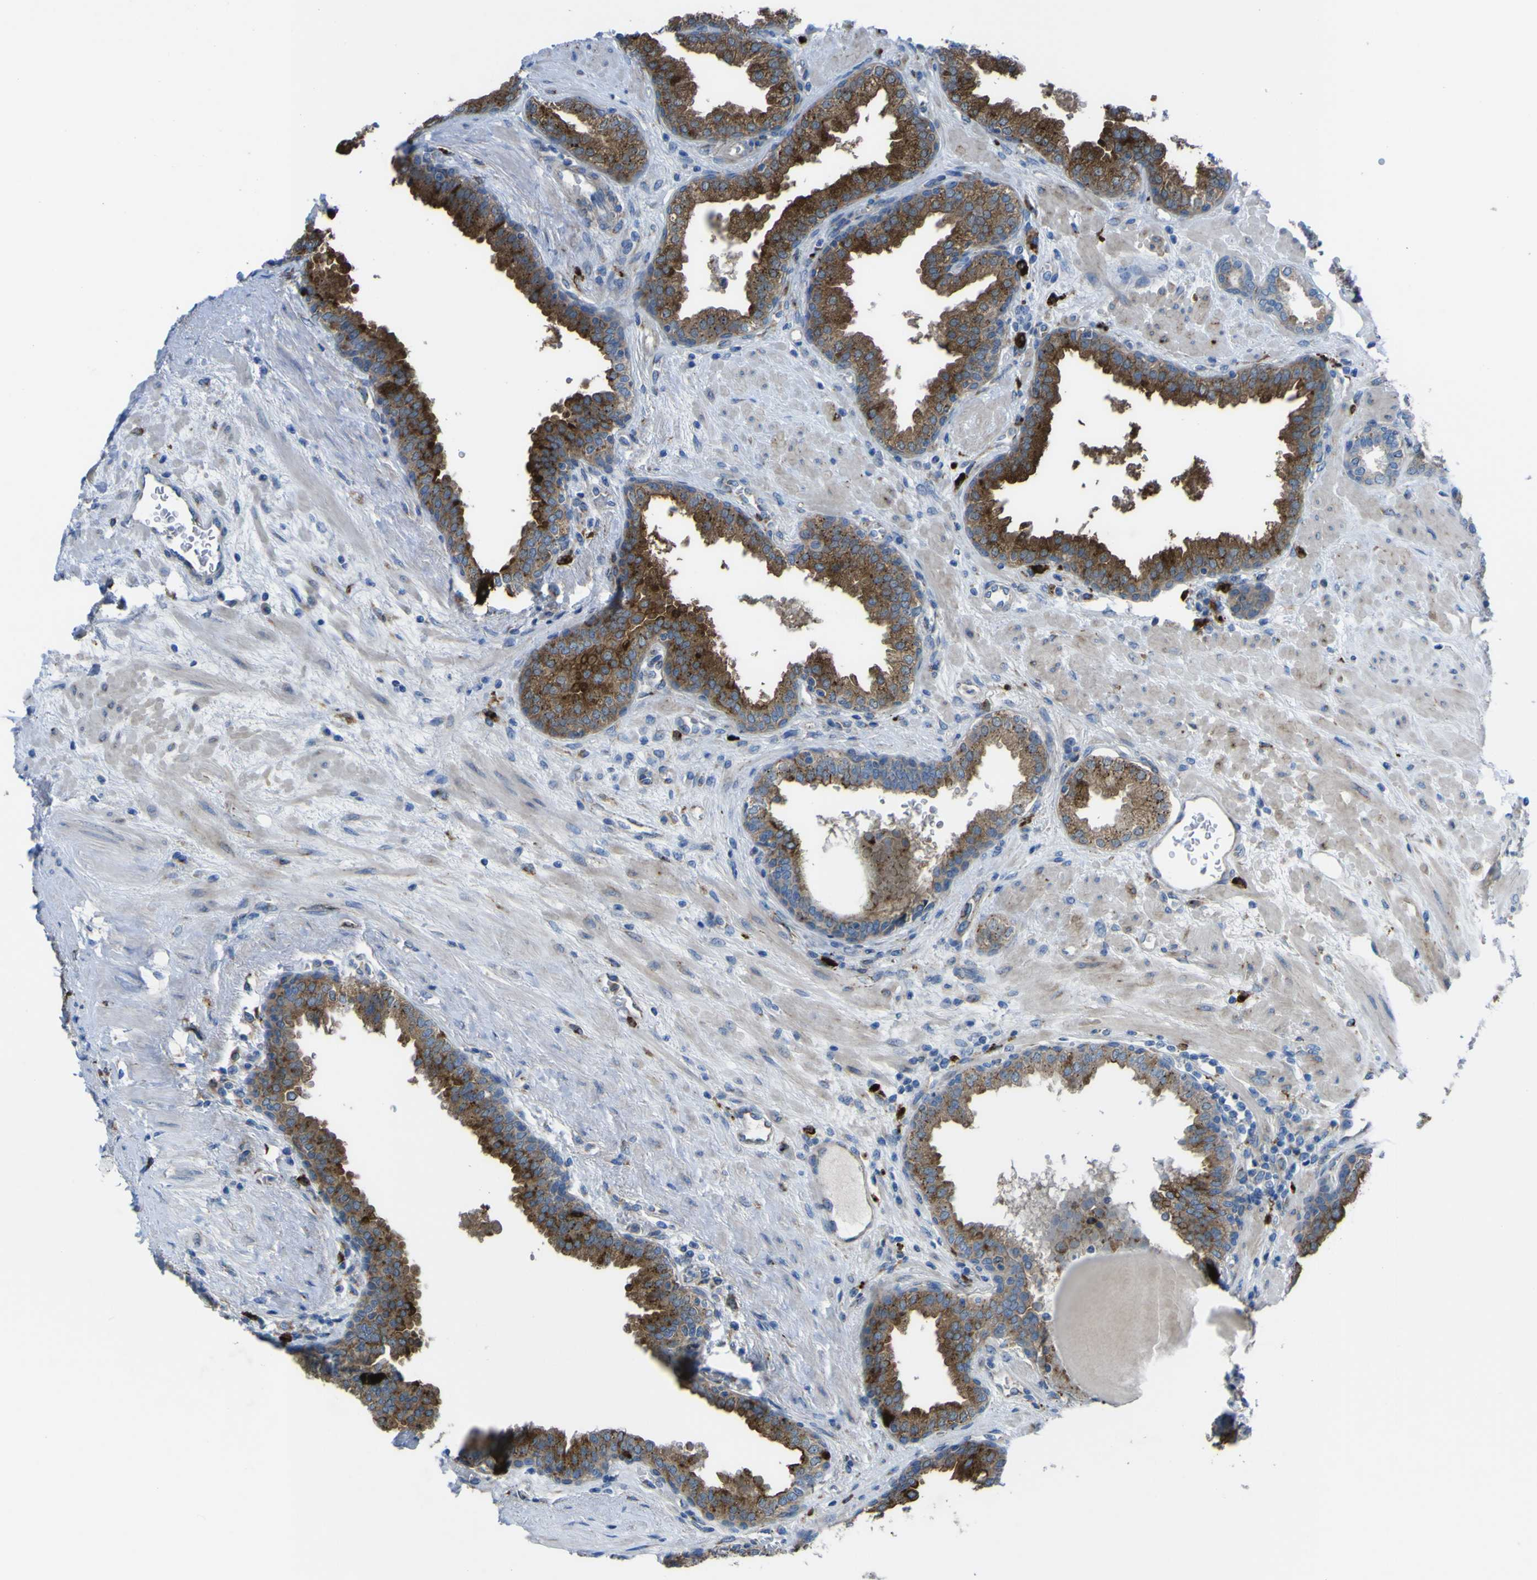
{"staining": {"intensity": "strong", "quantity": ">75%", "location": "cytoplasmic/membranous"}, "tissue": "prostate", "cell_type": "Glandular cells", "image_type": "normal", "snomed": [{"axis": "morphology", "description": "Normal tissue, NOS"}, {"axis": "topography", "description": "Prostate"}], "caption": "The photomicrograph displays immunohistochemical staining of normal prostate. There is strong cytoplasmic/membranous positivity is seen in approximately >75% of glandular cells. The staining is performed using DAB brown chromogen to label protein expression. The nuclei are counter-stained blue using hematoxylin.", "gene": "CST3", "patient": {"sex": "male", "age": 51}}